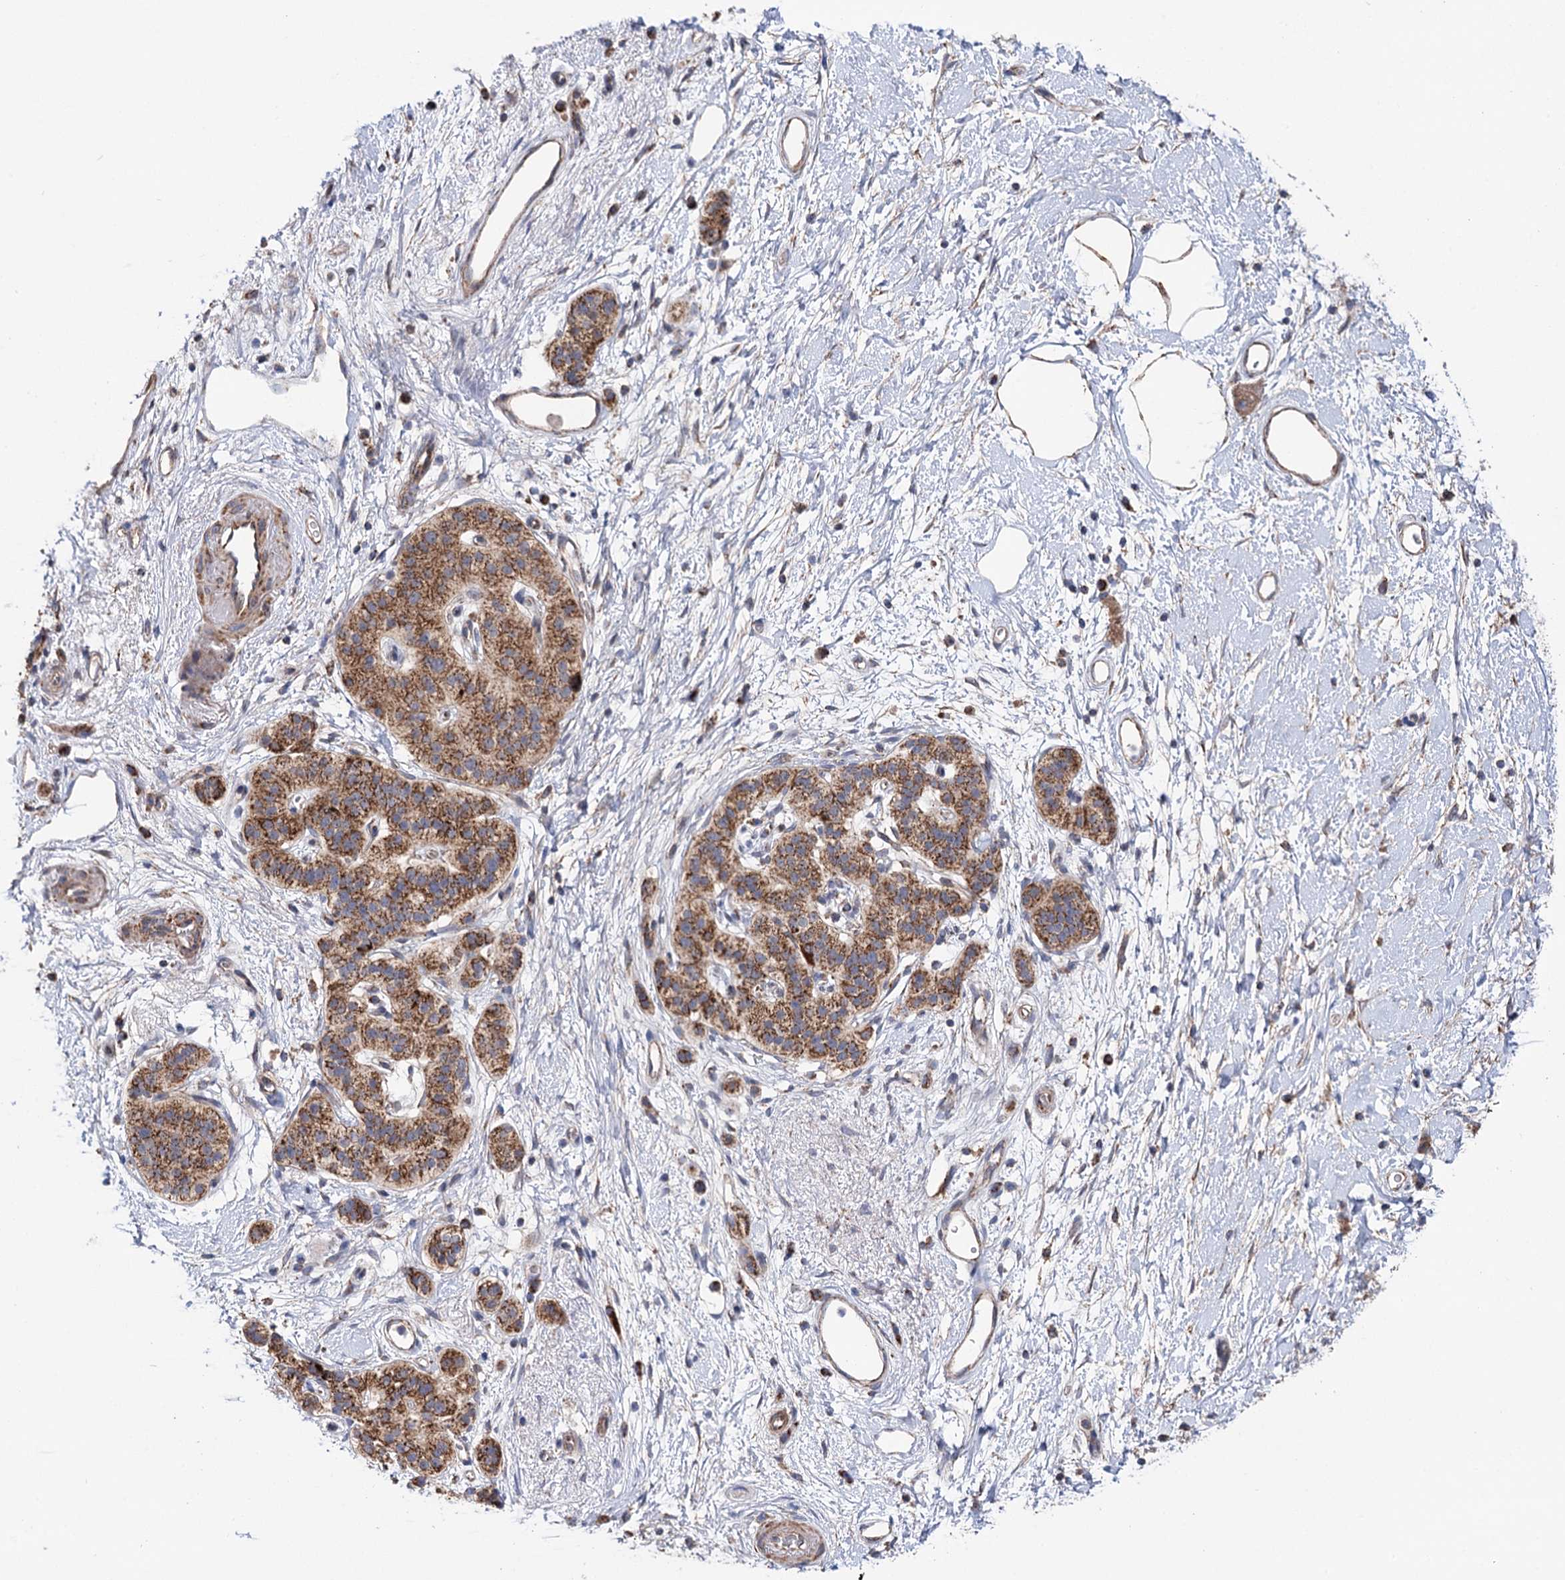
{"staining": {"intensity": "moderate", "quantity": ">75%", "location": "cytoplasmic/membranous"}, "tissue": "pancreatic cancer", "cell_type": "Tumor cells", "image_type": "cancer", "snomed": [{"axis": "morphology", "description": "Adenocarcinoma, NOS"}, {"axis": "topography", "description": "Pancreas"}], "caption": "IHC (DAB) staining of pancreatic cancer (adenocarcinoma) shows moderate cytoplasmic/membranous protein positivity in about >75% of tumor cells. The protein is stained brown, and the nuclei are stained in blue (DAB IHC with brightfield microscopy, high magnification).", "gene": "SUCLA2", "patient": {"sex": "male", "age": 68}}